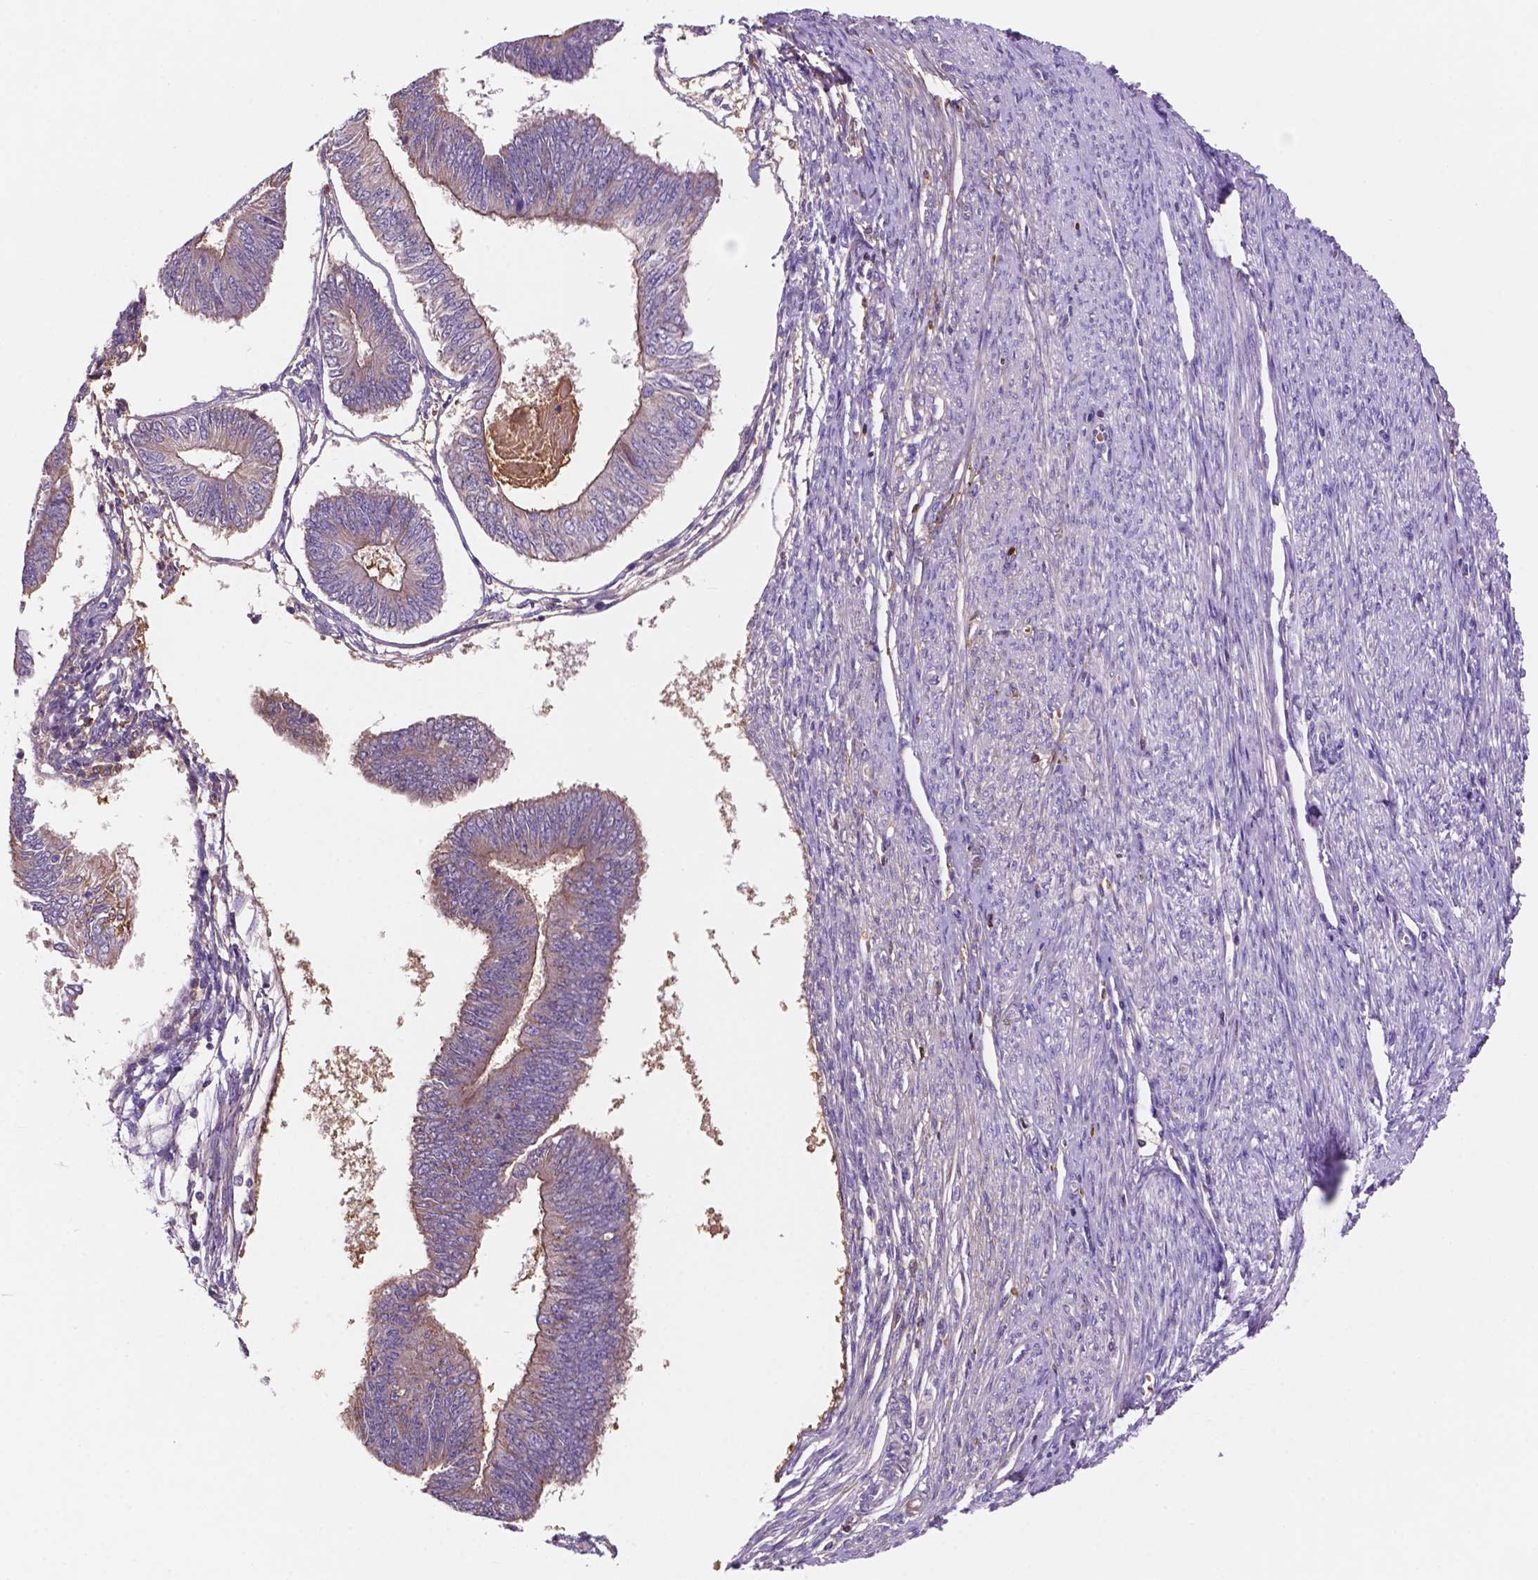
{"staining": {"intensity": "weak", "quantity": "<25%", "location": "cytoplasmic/membranous"}, "tissue": "endometrial cancer", "cell_type": "Tumor cells", "image_type": "cancer", "snomed": [{"axis": "morphology", "description": "Adenocarcinoma, NOS"}, {"axis": "topography", "description": "Endometrium"}], "caption": "Immunohistochemistry (IHC) image of neoplastic tissue: endometrial cancer stained with DAB (3,3'-diaminobenzidine) exhibits no significant protein positivity in tumor cells. (DAB immunohistochemistry (IHC) visualized using brightfield microscopy, high magnification).", "gene": "MKRN2OS", "patient": {"sex": "female", "age": 58}}